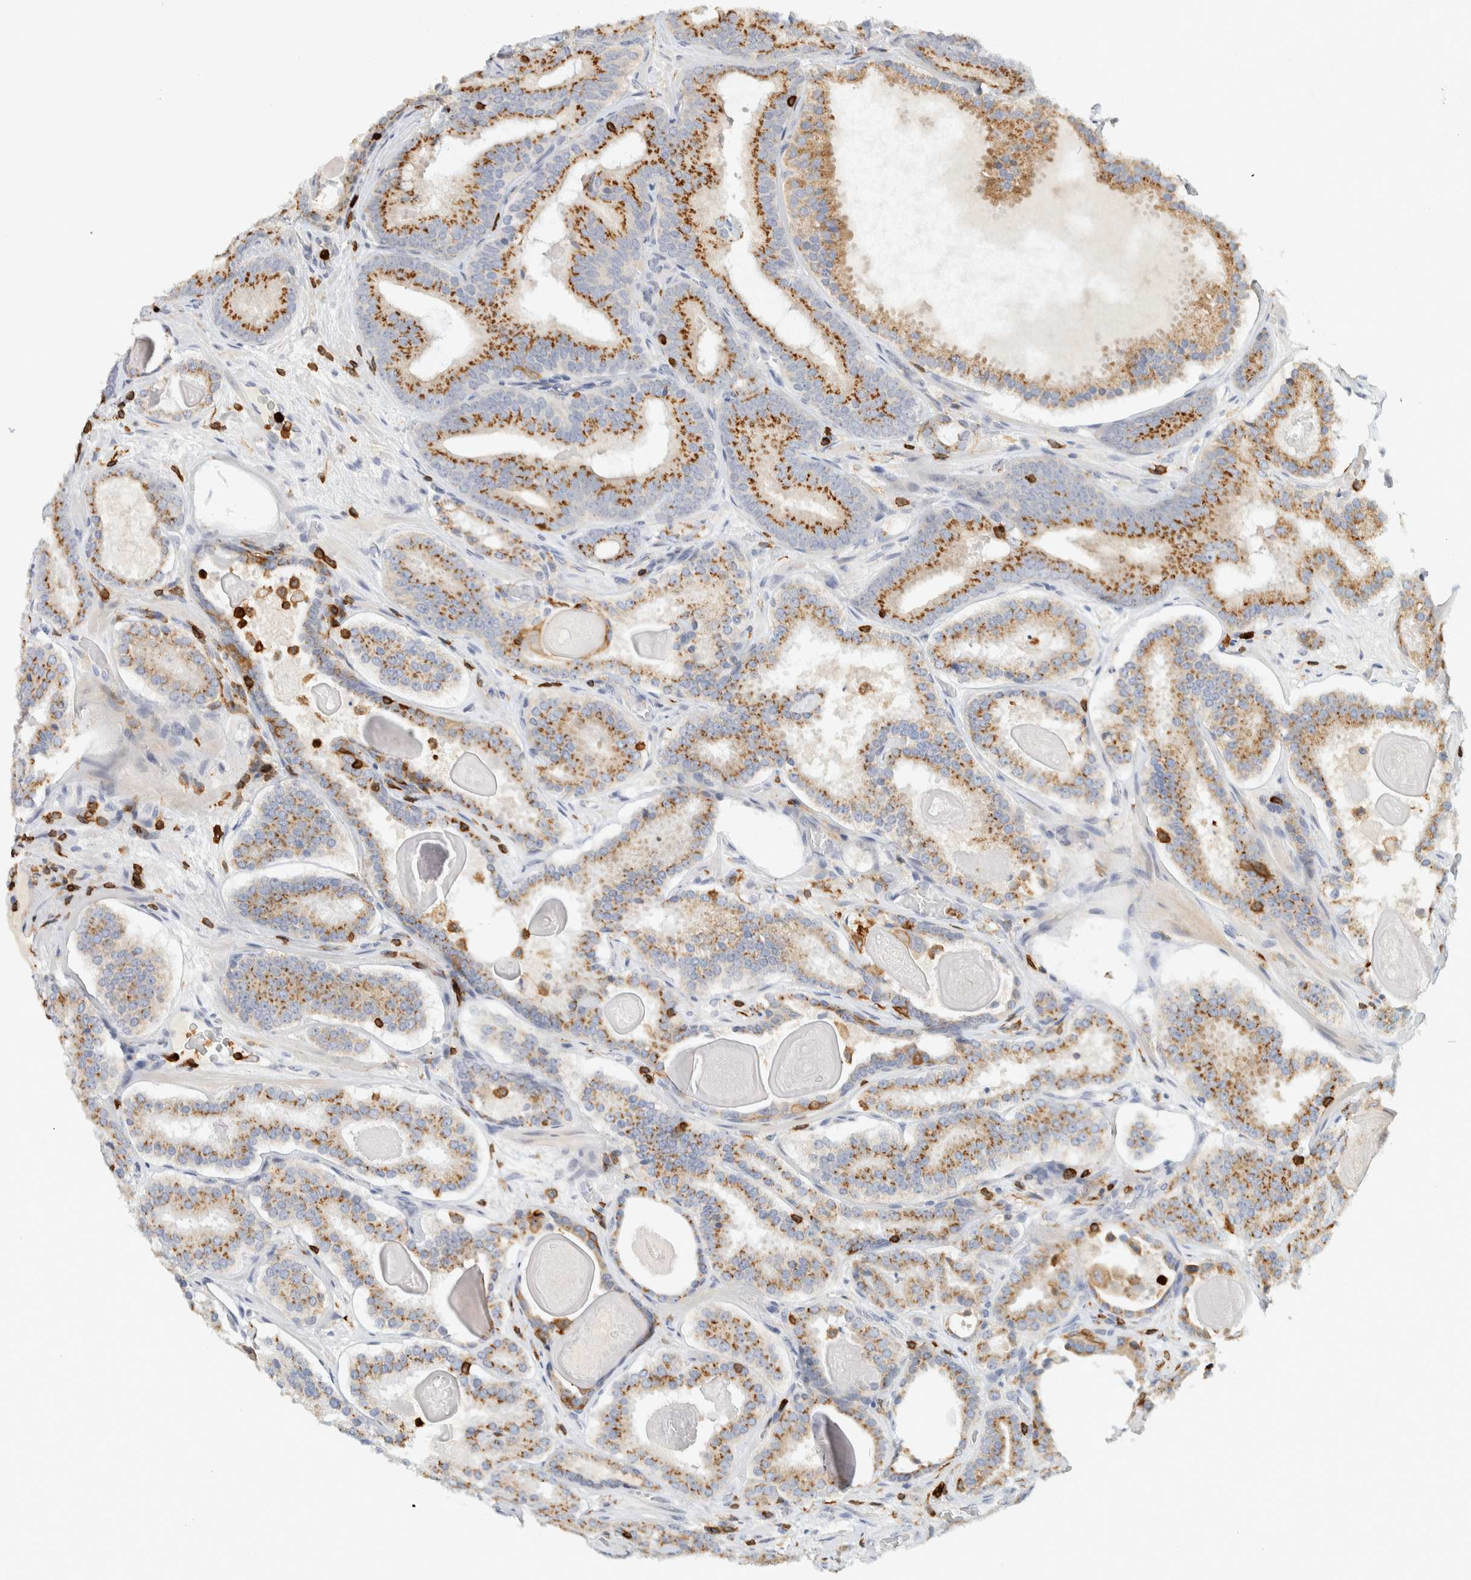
{"staining": {"intensity": "strong", "quantity": ">75%", "location": "cytoplasmic/membranous"}, "tissue": "prostate cancer", "cell_type": "Tumor cells", "image_type": "cancer", "snomed": [{"axis": "morphology", "description": "Adenocarcinoma, High grade"}, {"axis": "topography", "description": "Prostate"}], "caption": "A brown stain highlights strong cytoplasmic/membranous staining of a protein in prostate cancer (adenocarcinoma (high-grade)) tumor cells.", "gene": "RUNDC1", "patient": {"sex": "male", "age": 60}}